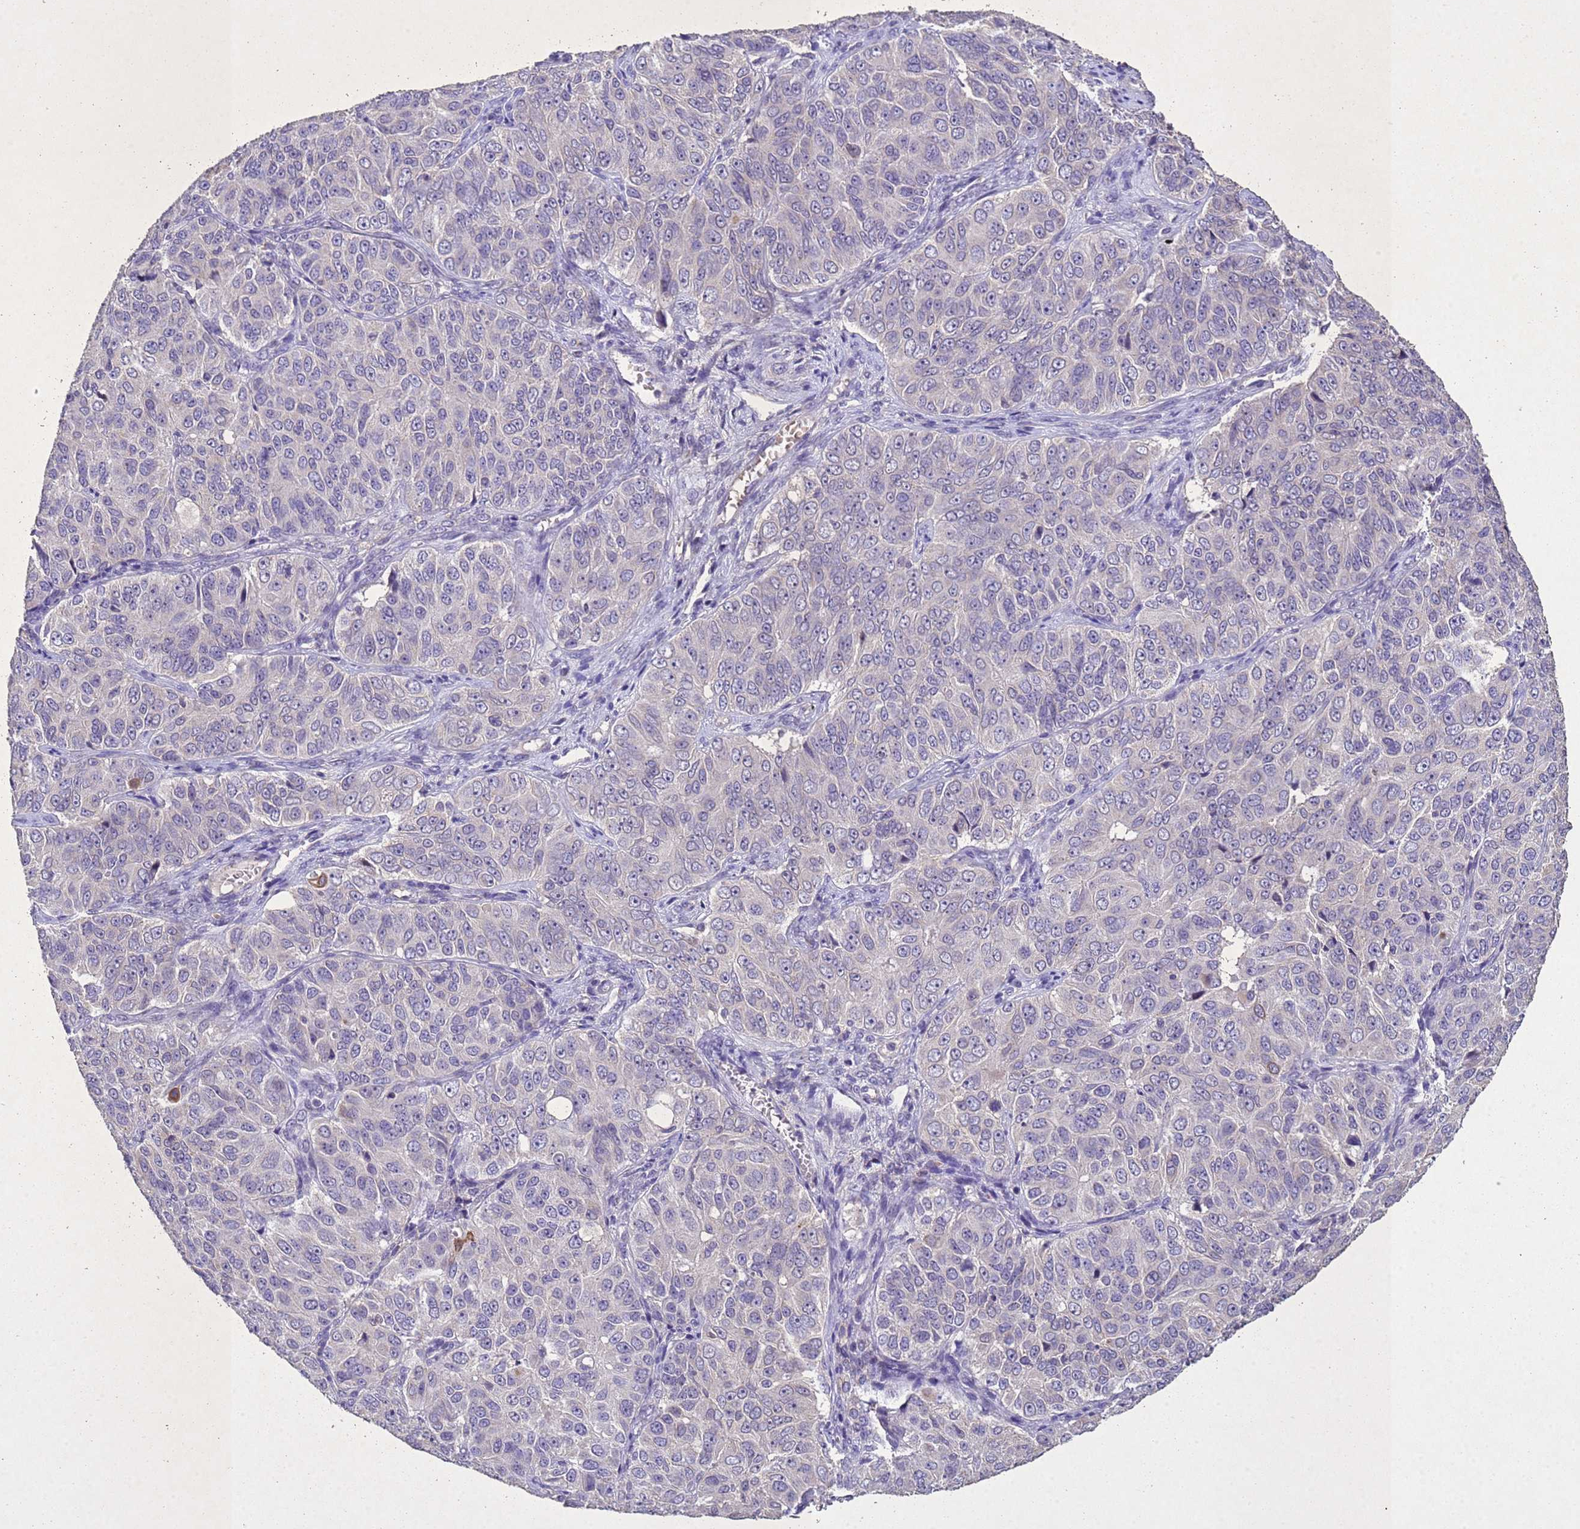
{"staining": {"intensity": "negative", "quantity": "none", "location": "none"}, "tissue": "ovarian cancer", "cell_type": "Tumor cells", "image_type": "cancer", "snomed": [{"axis": "morphology", "description": "Carcinoma, endometroid"}, {"axis": "topography", "description": "Ovary"}], "caption": "Immunohistochemistry micrograph of neoplastic tissue: human ovarian cancer stained with DAB shows no significant protein expression in tumor cells.", "gene": "NLRP11", "patient": {"sex": "female", "age": 51}}